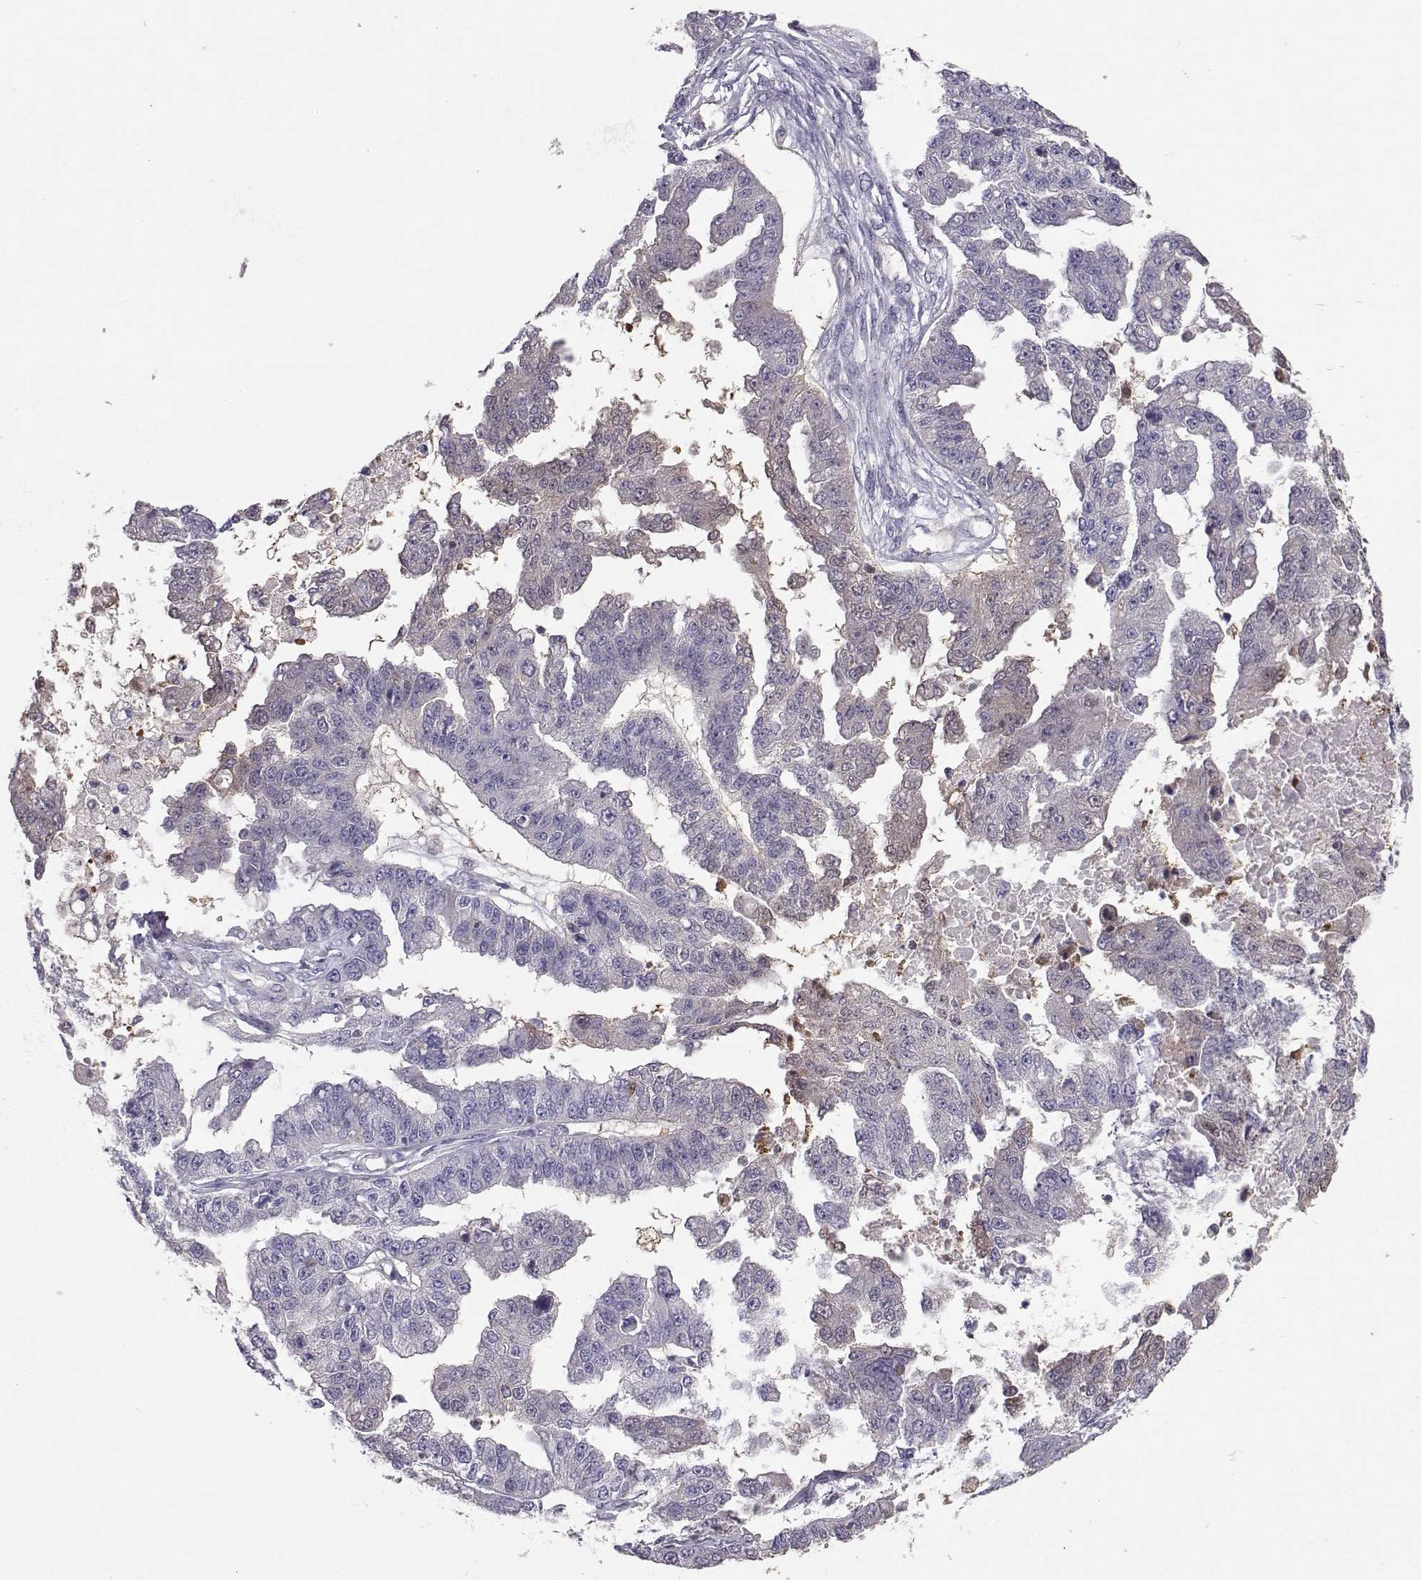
{"staining": {"intensity": "negative", "quantity": "none", "location": "none"}, "tissue": "ovarian cancer", "cell_type": "Tumor cells", "image_type": "cancer", "snomed": [{"axis": "morphology", "description": "Cystadenocarcinoma, serous, NOS"}, {"axis": "topography", "description": "Ovary"}], "caption": "This is a photomicrograph of IHC staining of serous cystadenocarcinoma (ovarian), which shows no positivity in tumor cells.", "gene": "NCAM2", "patient": {"sex": "female", "age": 58}}